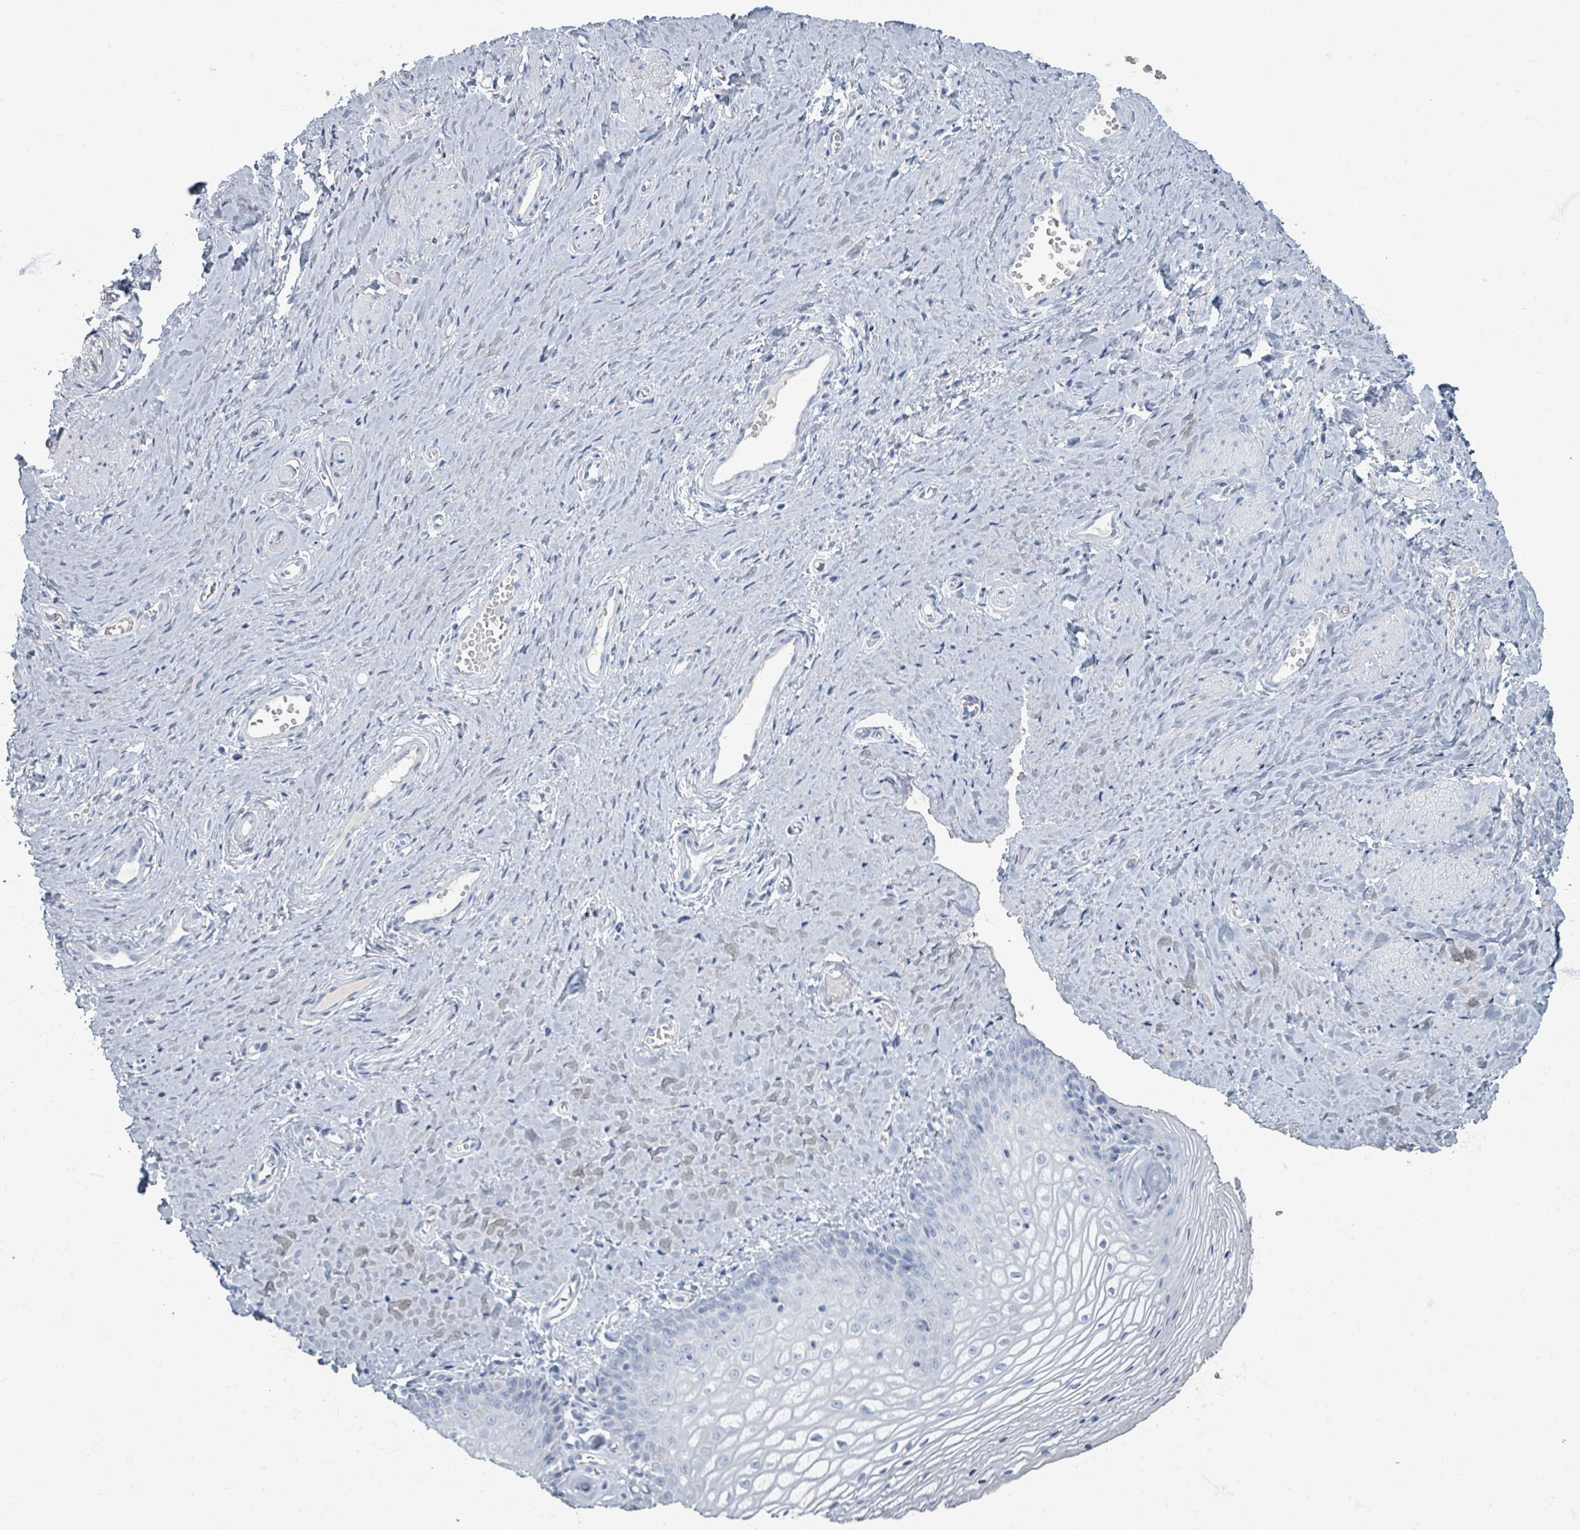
{"staining": {"intensity": "negative", "quantity": "none", "location": "none"}, "tissue": "vagina", "cell_type": "Squamous epithelial cells", "image_type": "normal", "snomed": [{"axis": "morphology", "description": "Normal tissue, NOS"}, {"axis": "topography", "description": "Vagina"}], "caption": "This is a image of immunohistochemistry (IHC) staining of unremarkable vagina, which shows no staining in squamous epithelial cells.", "gene": "TAS2R1", "patient": {"sex": "female", "age": 65}}